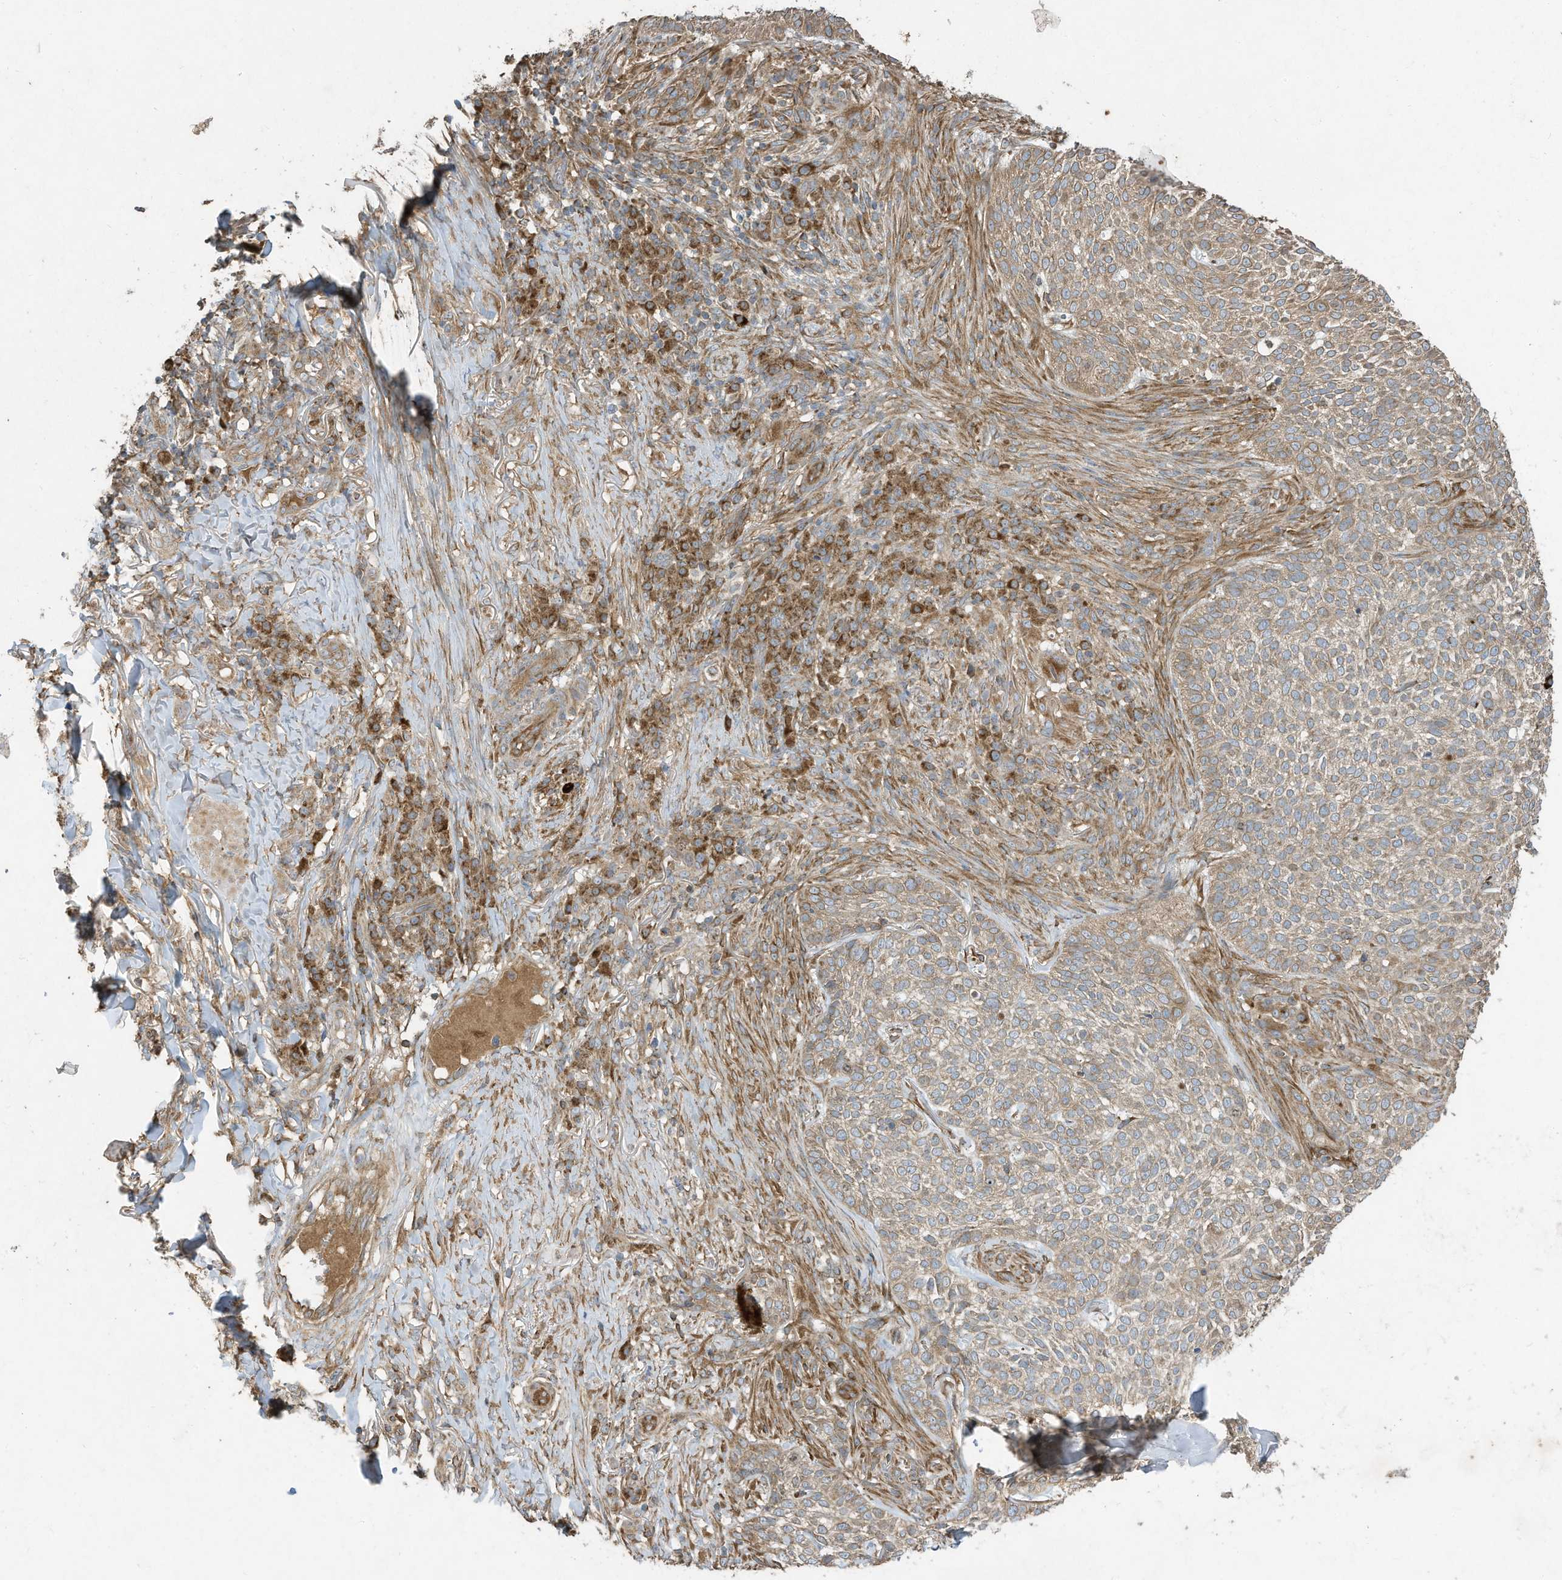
{"staining": {"intensity": "weak", "quantity": ">75%", "location": "cytoplasmic/membranous"}, "tissue": "skin cancer", "cell_type": "Tumor cells", "image_type": "cancer", "snomed": [{"axis": "morphology", "description": "Basal cell carcinoma"}, {"axis": "topography", "description": "Skin"}], "caption": "High-power microscopy captured an immunohistochemistry (IHC) image of skin basal cell carcinoma, revealing weak cytoplasmic/membranous expression in about >75% of tumor cells. (brown staining indicates protein expression, while blue staining denotes nuclei).", "gene": "SYNJ2", "patient": {"sex": "female", "age": 64}}